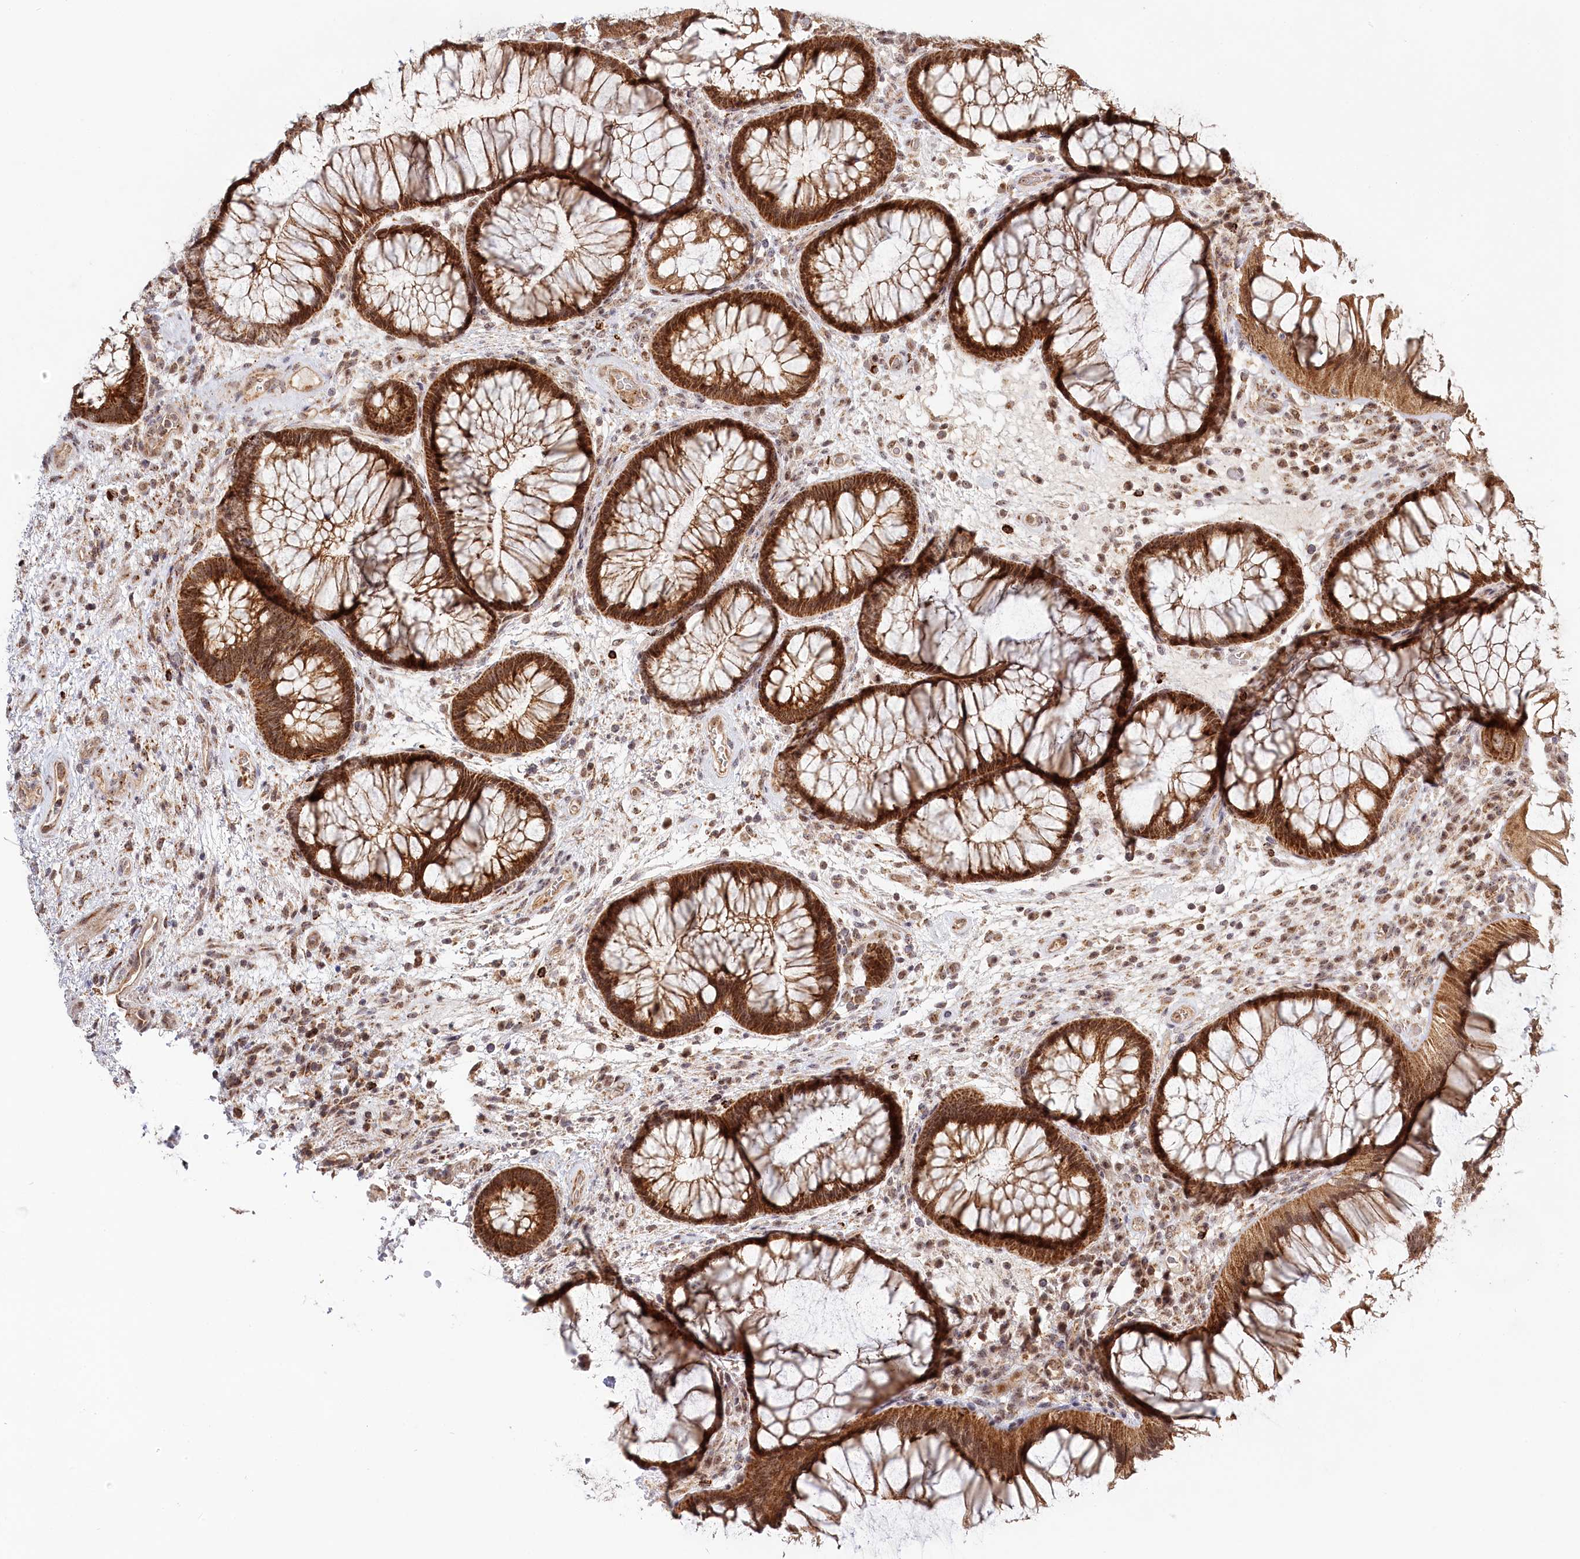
{"staining": {"intensity": "moderate", "quantity": ">75%", "location": "cytoplasmic/membranous"}, "tissue": "rectum", "cell_type": "Glandular cells", "image_type": "normal", "snomed": [{"axis": "morphology", "description": "Normal tissue, NOS"}, {"axis": "topography", "description": "Rectum"}], "caption": "IHC (DAB (3,3'-diaminobenzidine)) staining of unremarkable human rectum displays moderate cytoplasmic/membranous protein expression in approximately >75% of glandular cells.", "gene": "RTN4IP1", "patient": {"sex": "male", "age": 51}}